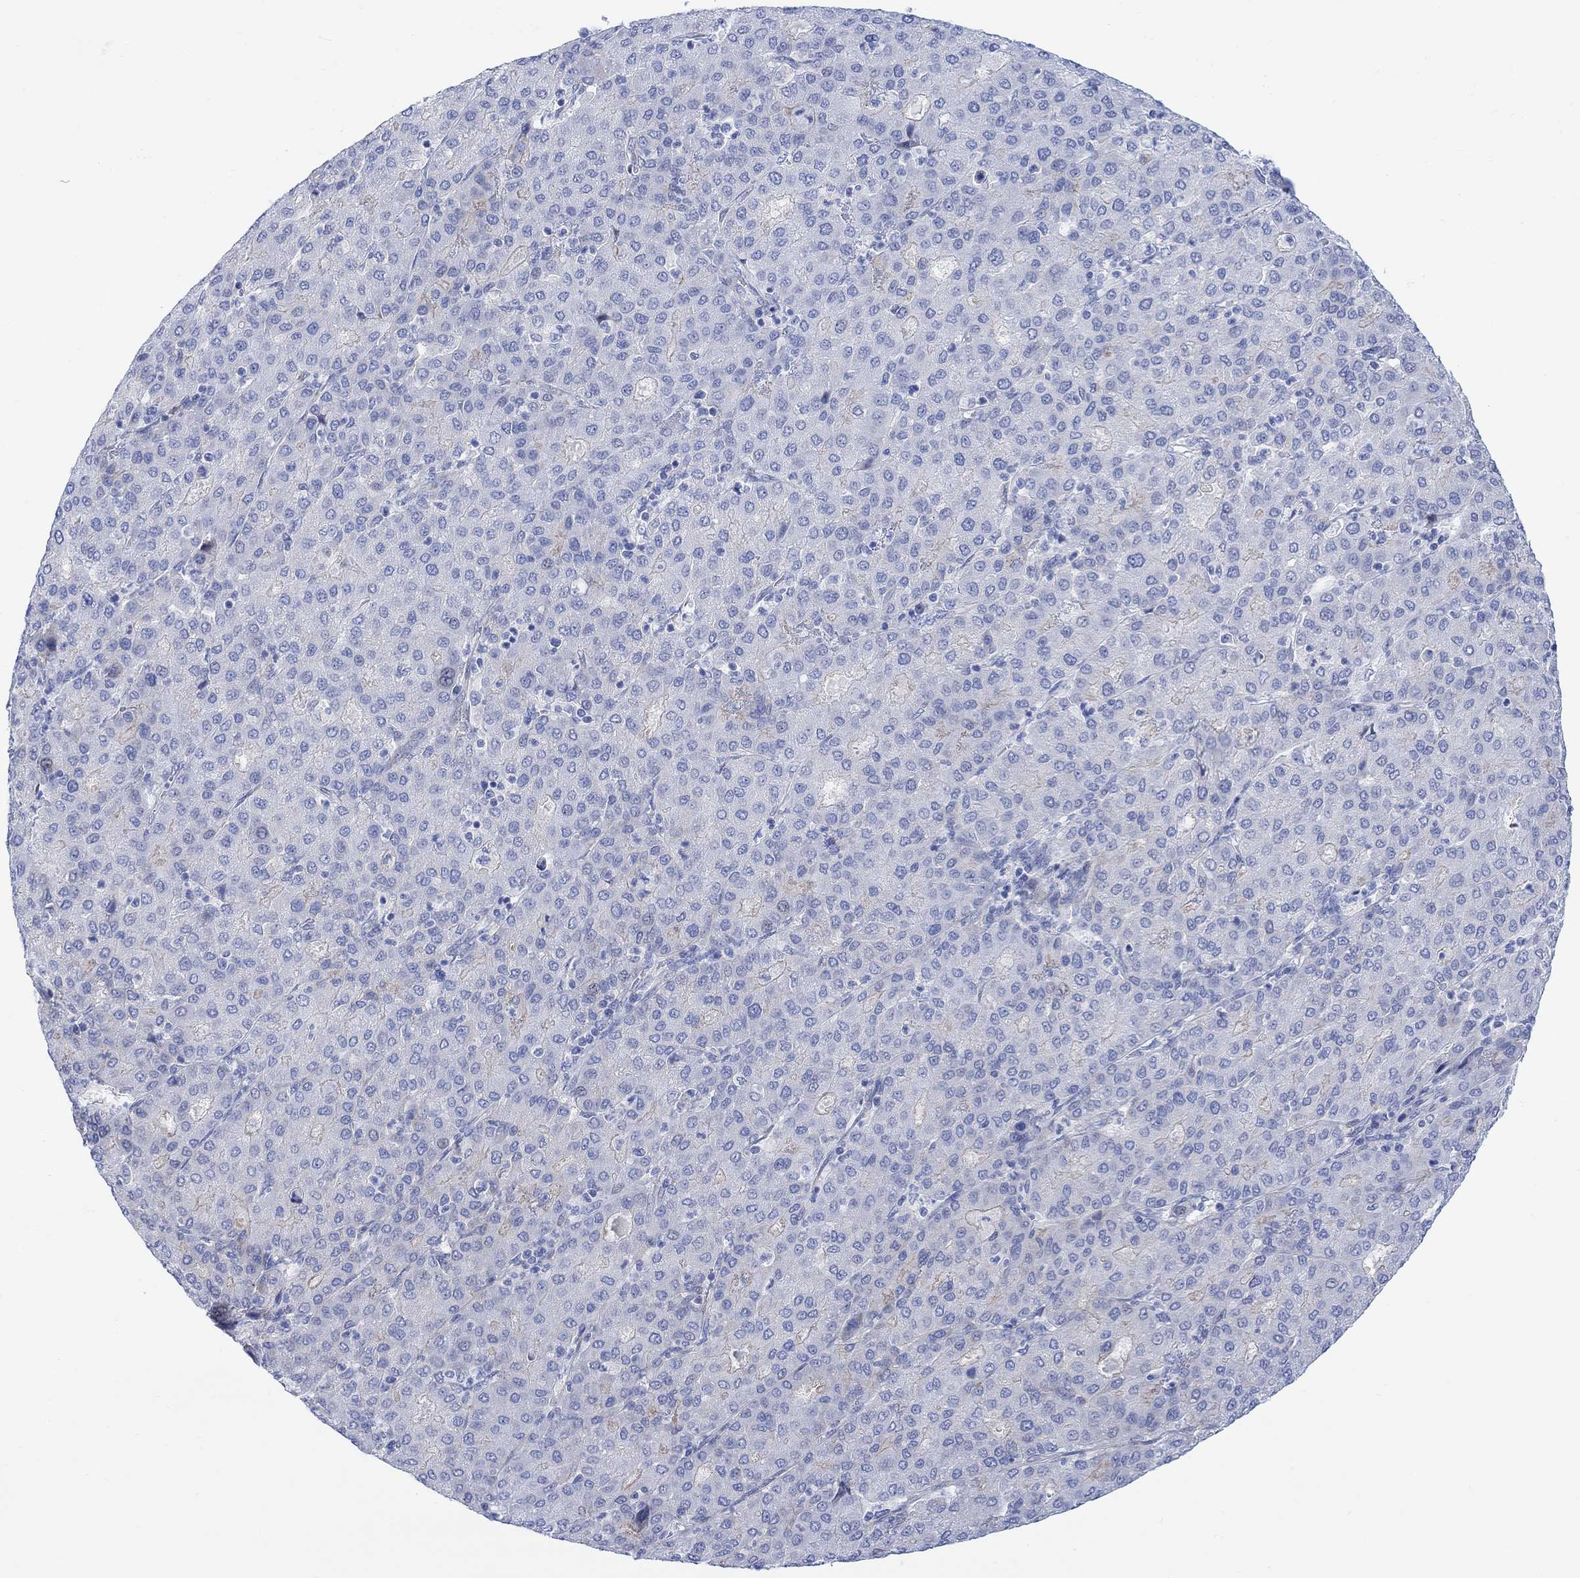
{"staining": {"intensity": "negative", "quantity": "none", "location": "none"}, "tissue": "liver cancer", "cell_type": "Tumor cells", "image_type": "cancer", "snomed": [{"axis": "morphology", "description": "Carcinoma, Hepatocellular, NOS"}, {"axis": "topography", "description": "Liver"}], "caption": "Photomicrograph shows no significant protein positivity in tumor cells of hepatocellular carcinoma (liver). (DAB (3,3'-diaminobenzidine) IHC visualized using brightfield microscopy, high magnification).", "gene": "TLDC2", "patient": {"sex": "male", "age": 65}}